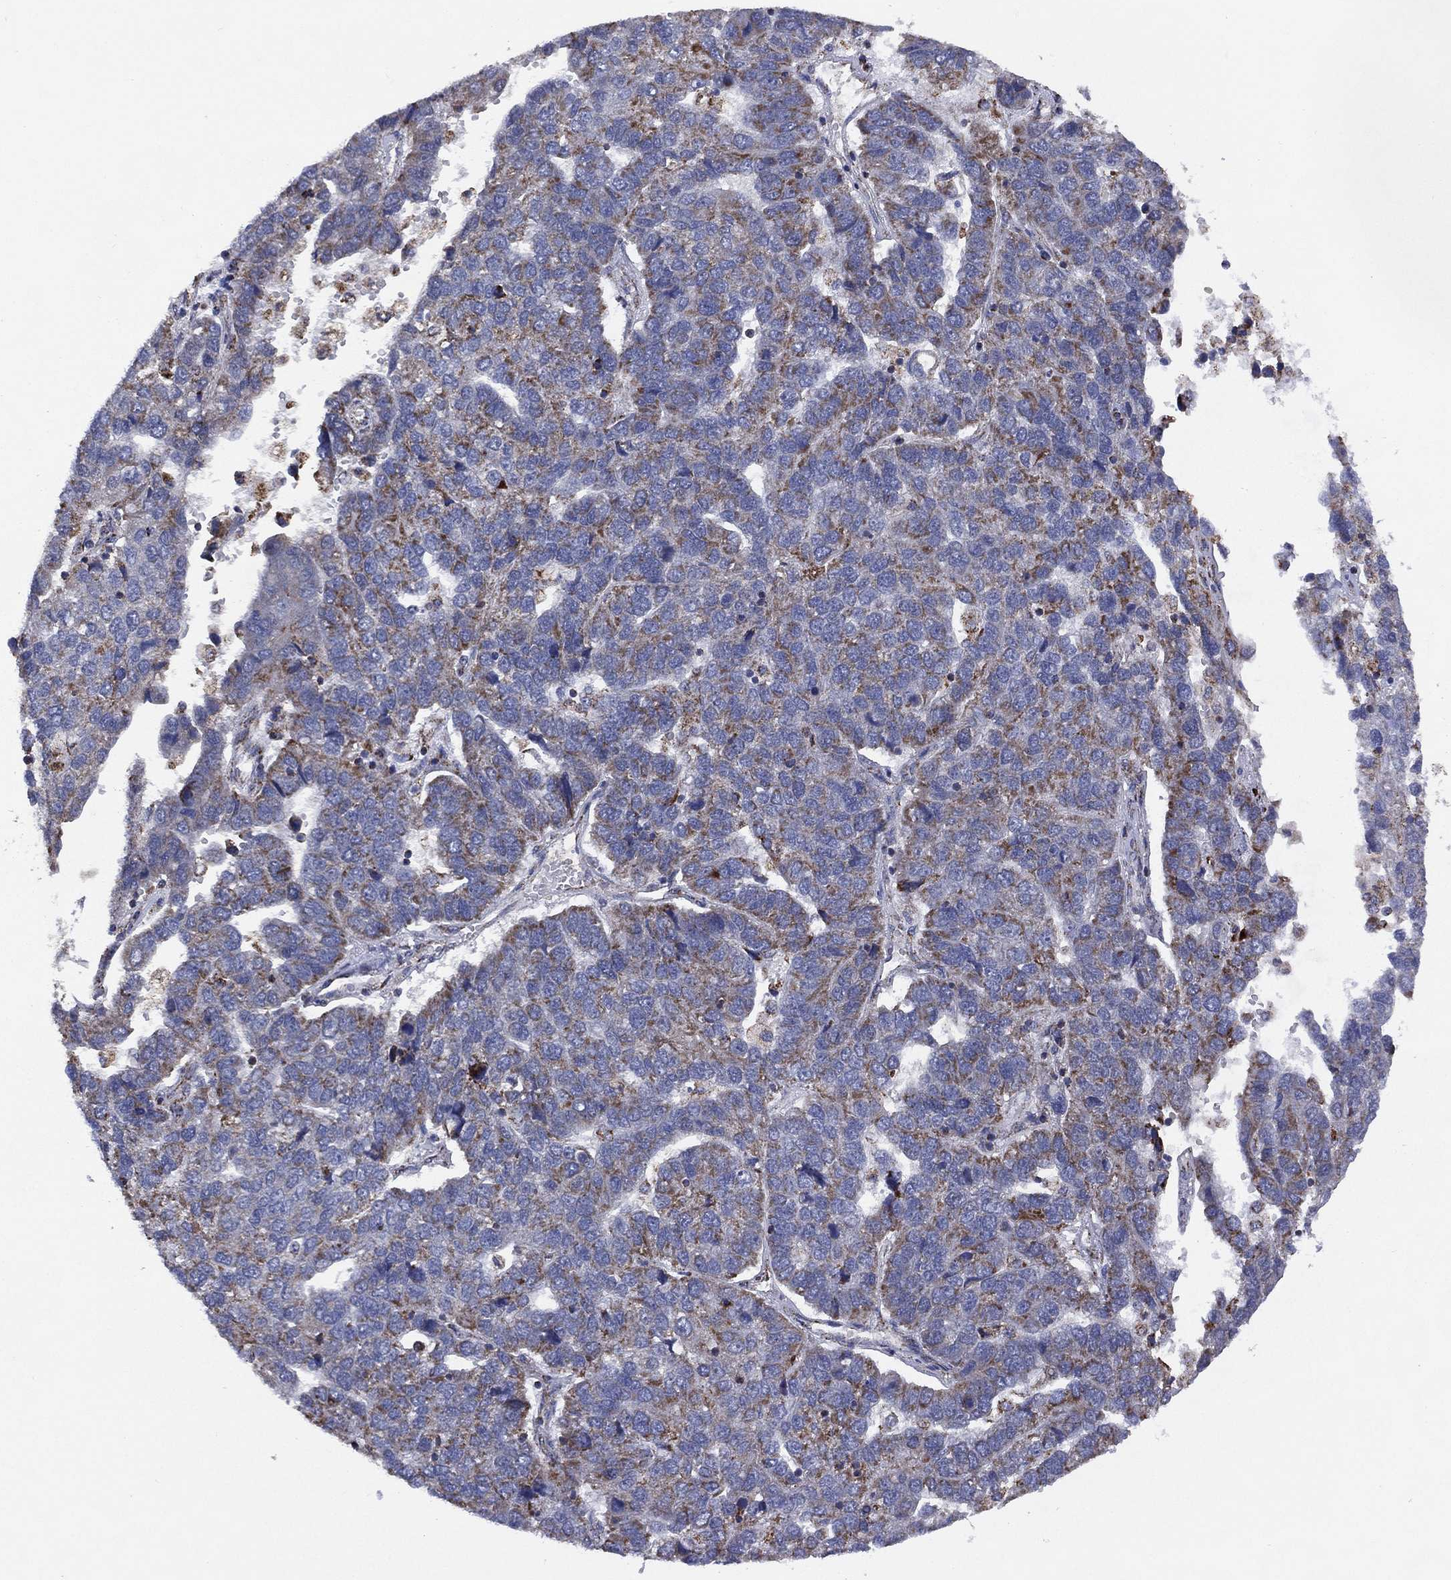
{"staining": {"intensity": "moderate", "quantity": "25%-75%", "location": "cytoplasmic/membranous"}, "tissue": "pancreatic cancer", "cell_type": "Tumor cells", "image_type": "cancer", "snomed": [{"axis": "morphology", "description": "Adenocarcinoma, NOS"}, {"axis": "topography", "description": "Pancreas"}], "caption": "Protein expression analysis of pancreatic adenocarcinoma demonstrates moderate cytoplasmic/membranous positivity in approximately 25%-75% of tumor cells.", "gene": "PPP2R5A", "patient": {"sex": "female", "age": 61}}